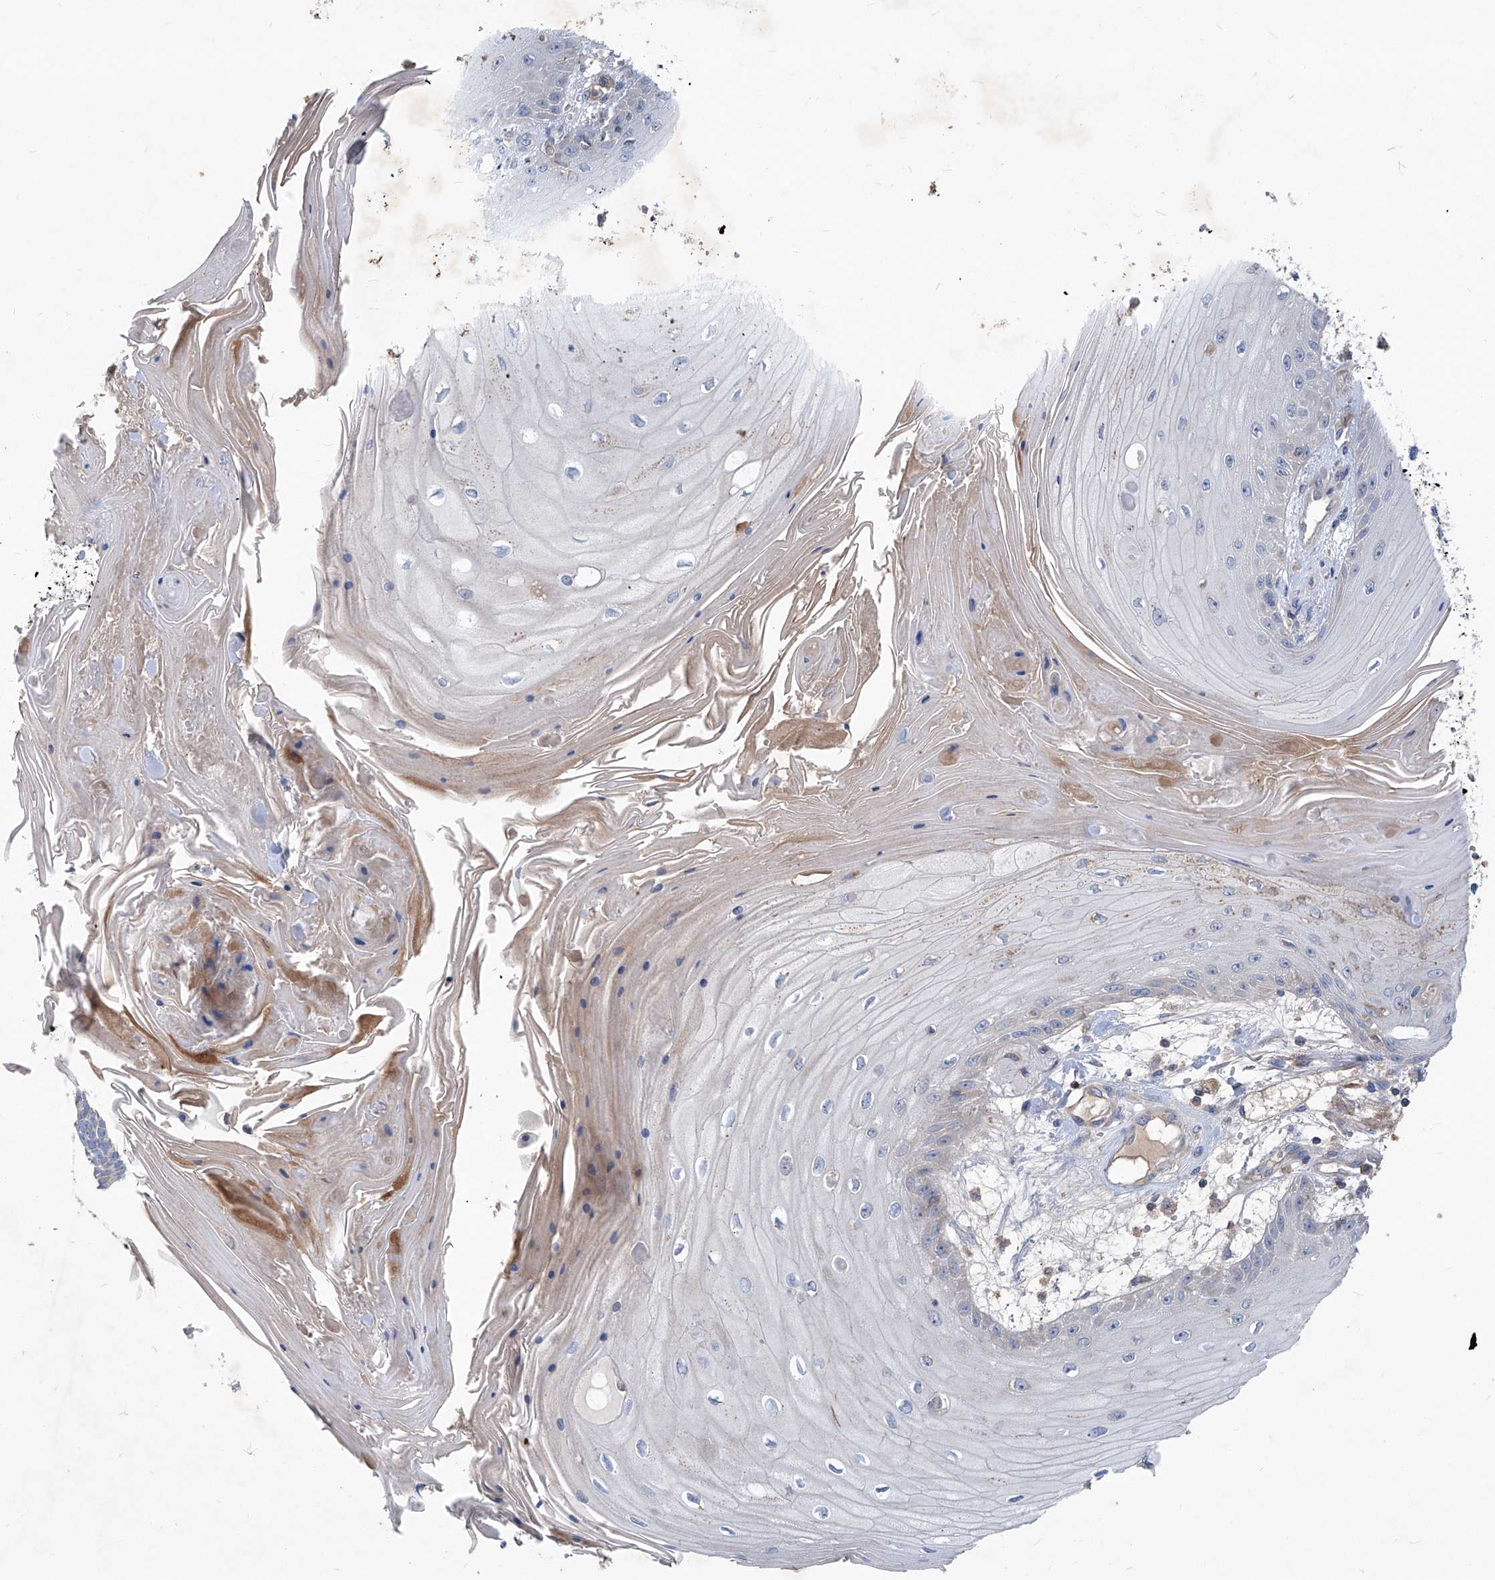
{"staining": {"intensity": "negative", "quantity": "none", "location": "none"}, "tissue": "skin cancer", "cell_type": "Tumor cells", "image_type": "cancer", "snomed": [{"axis": "morphology", "description": "Squamous cell carcinoma, NOS"}, {"axis": "topography", "description": "Skin"}], "caption": "This image is of skin cancer (squamous cell carcinoma) stained with immunohistochemistry to label a protein in brown with the nuclei are counter-stained blue. There is no expression in tumor cells. The staining was performed using DAB (3,3'-diaminobenzidine) to visualize the protein expression in brown, while the nuclei were stained in blue with hematoxylin (Magnification: 20x).", "gene": "EPHA8", "patient": {"sex": "male", "age": 74}}